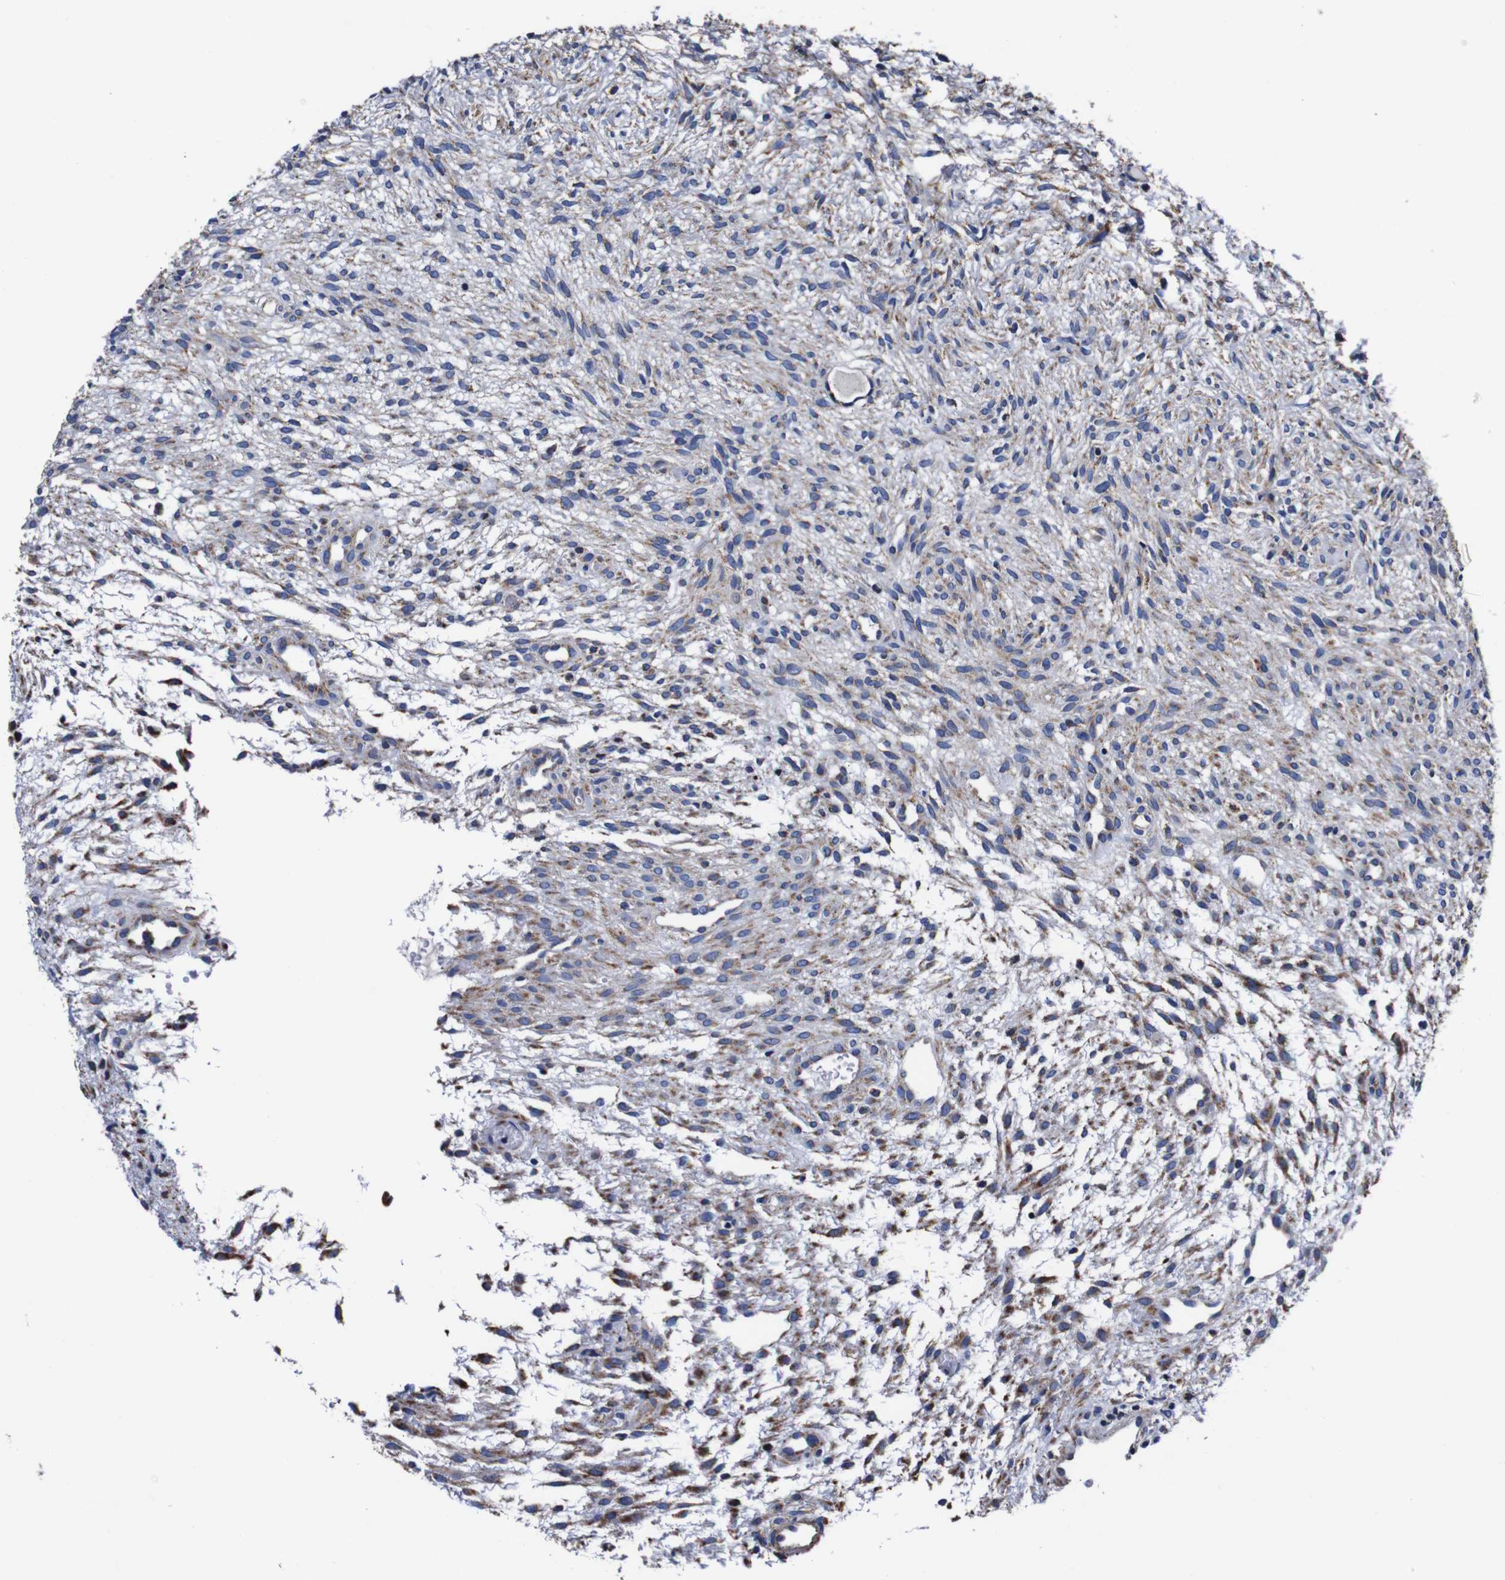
{"staining": {"intensity": "negative", "quantity": "none", "location": "none"}, "tissue": "ovary", "cell_type": "Follicle cells", "image_type": "normal", "snomed": [{"axis": "morphology", "description": "Normal tissue, NOS"}, {"axis": "morphology", "description": "Cyst, NOS"}, {"axis": "topography", "description": "Ovary"}], "caption": "DAB immunohistochemical staining of benign human ovary exhibits no significant positivity in follicle cells.", "gene": "FKBP9", "patient": {"sex": "female", "age": 18}}